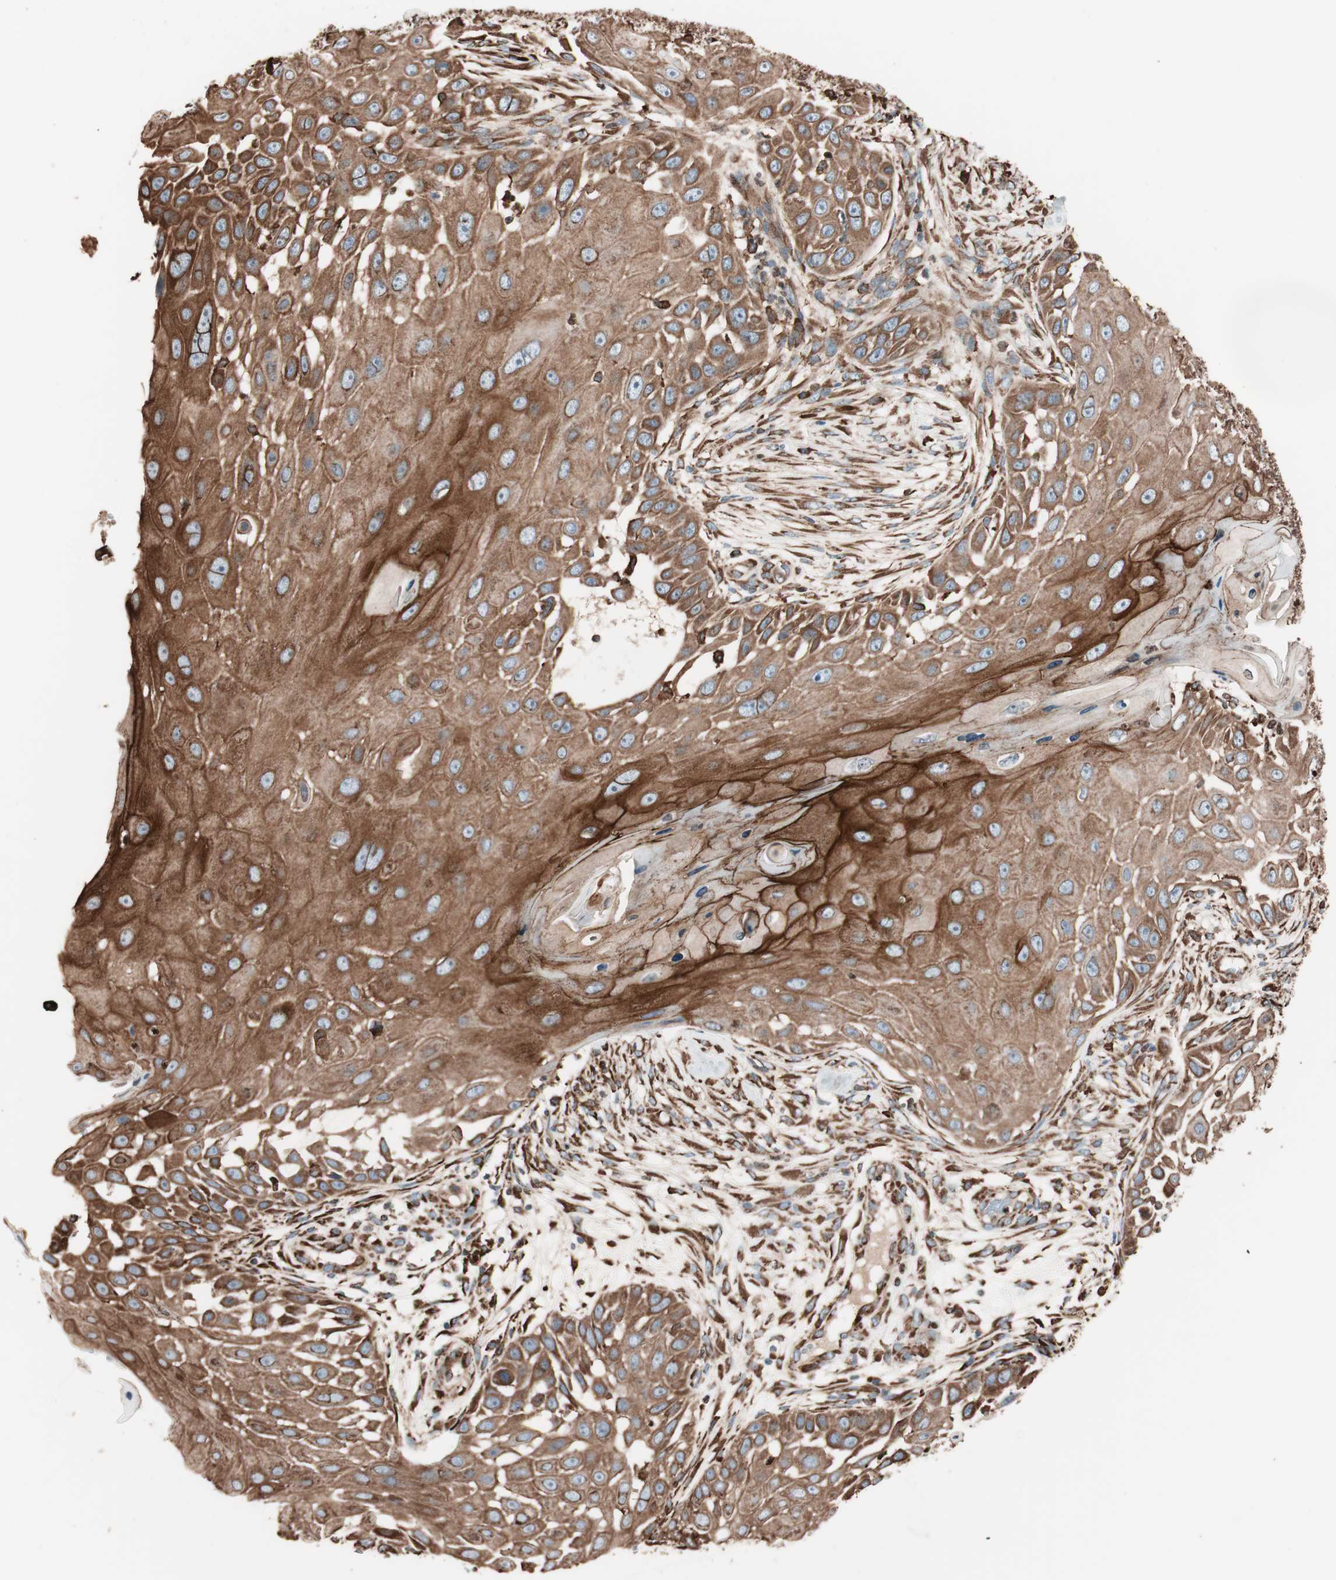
{"staining": {"intensity": "strong", "quantity": ">75%", "location": "cytoplasmic/membranous"}, "tissue": "skin cancer", "cell_type": "Tumor cells", "image_type": "cancer", "snomed": [{"axis": "morphology", "description": "Squamous cell carcinoma, NOS"}, {"axis": "topography", "description": "Skin"}], "caption": "A brown stain highlights strong cytoplasmic/membranous expression of a protein in human skin squamous cell carcinoma tumor cells. The protein is stained brown, and the nuclei are stained in blue (DAB (3,3'-diaminobenzidine) IHC with brightfield microscopy, high magnification).", "gene": "VEGFA", "patient": {"sex": "female", "age": 44}}